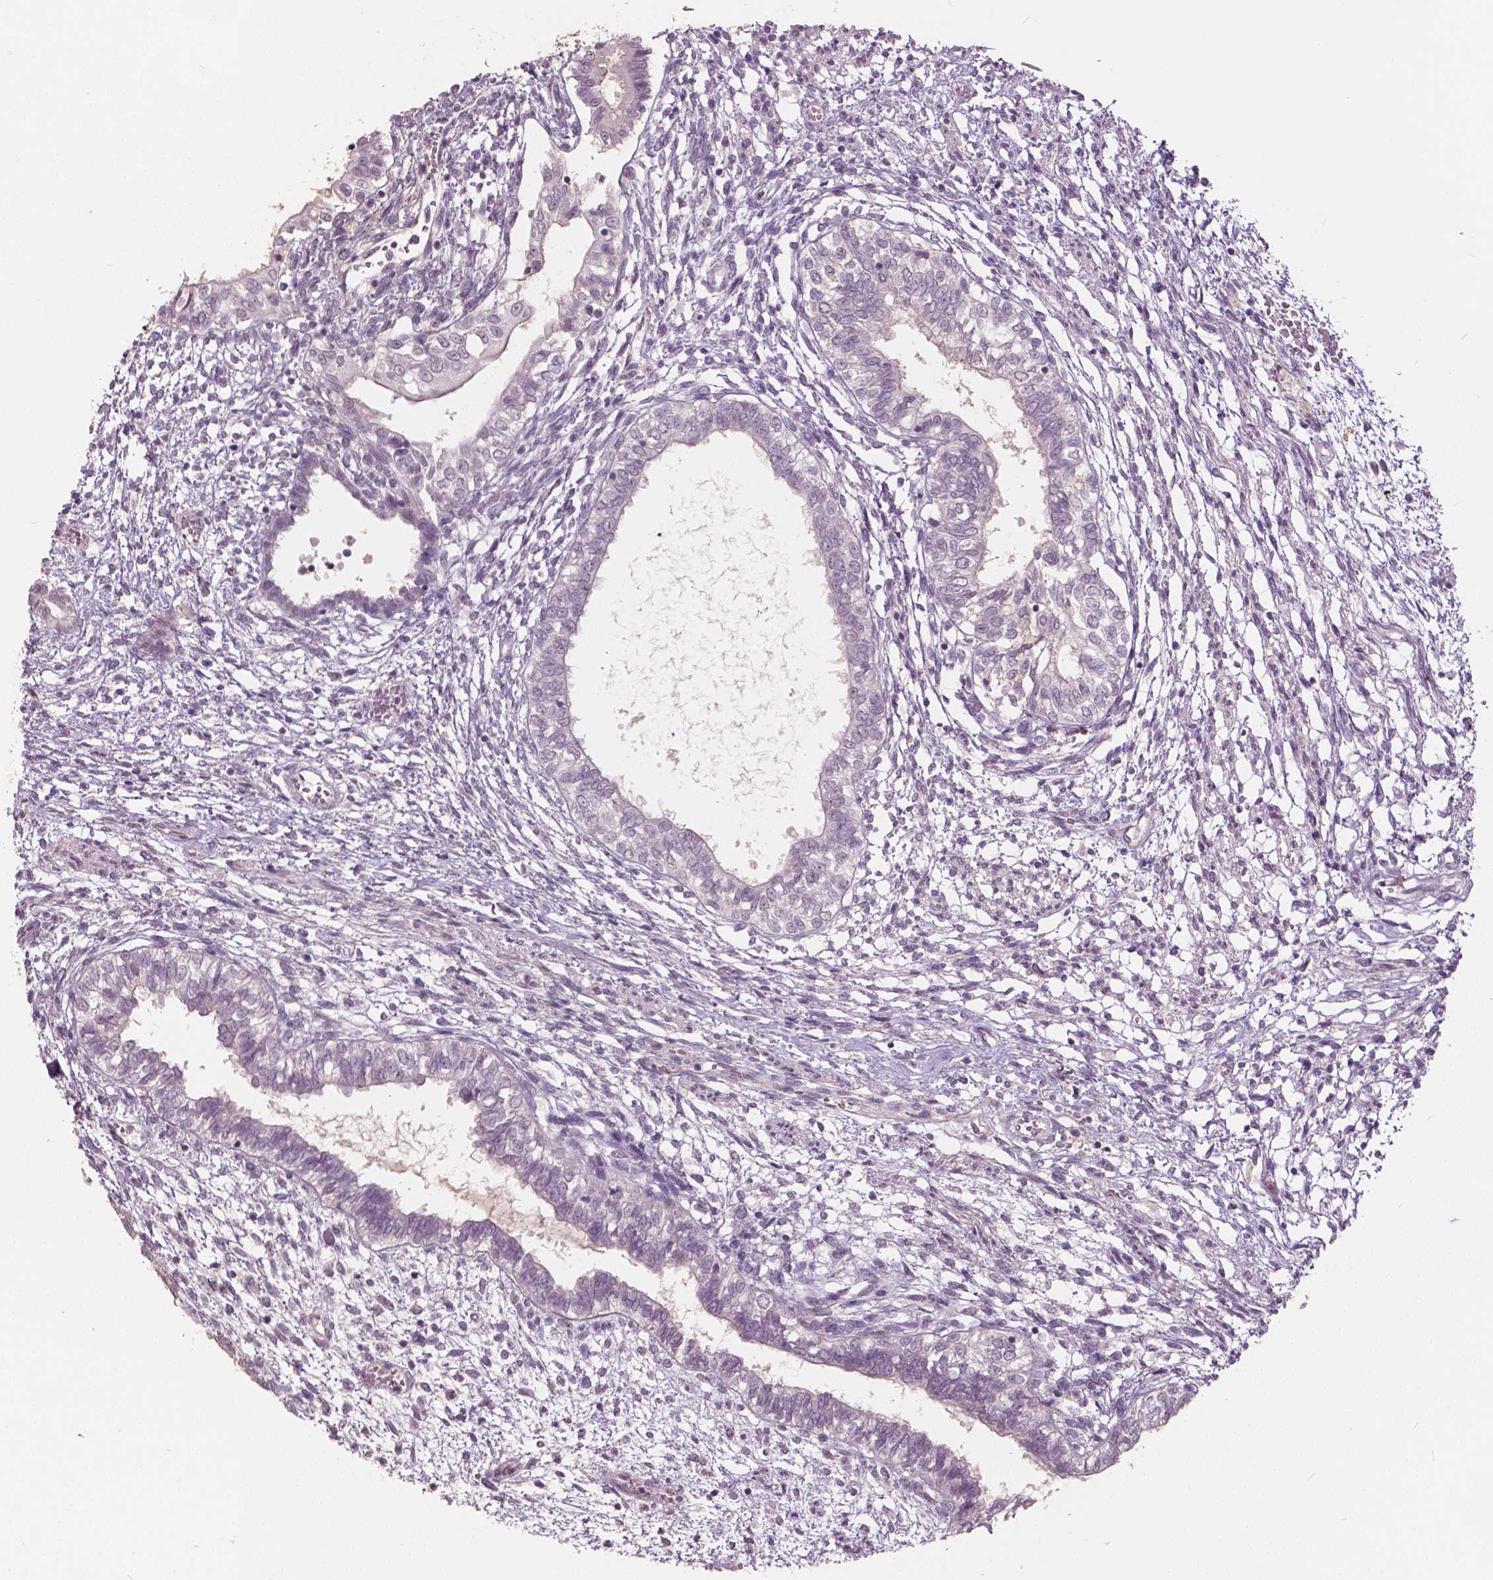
{"staining": {"intensity": "negative", "quantity": "none", "location": "none"}, "tissue": "testis cancer", "cell_type": "Tumor cells", "image_type": "cancer", "snomed": [{"axis": "morphology", "description": "Carcinoma, Embryonal, NOS"}, {"axis": "topography", "description": "Testis"}], "caption": "Immunohistochemistry (IHC) histopathology image of embryonal carcinoma (testis) stained for a protein (brown), which demonstrates no staining in tumor cells.", "gene": "NANOG", "patient": {"sex": "male", "age": 37}}